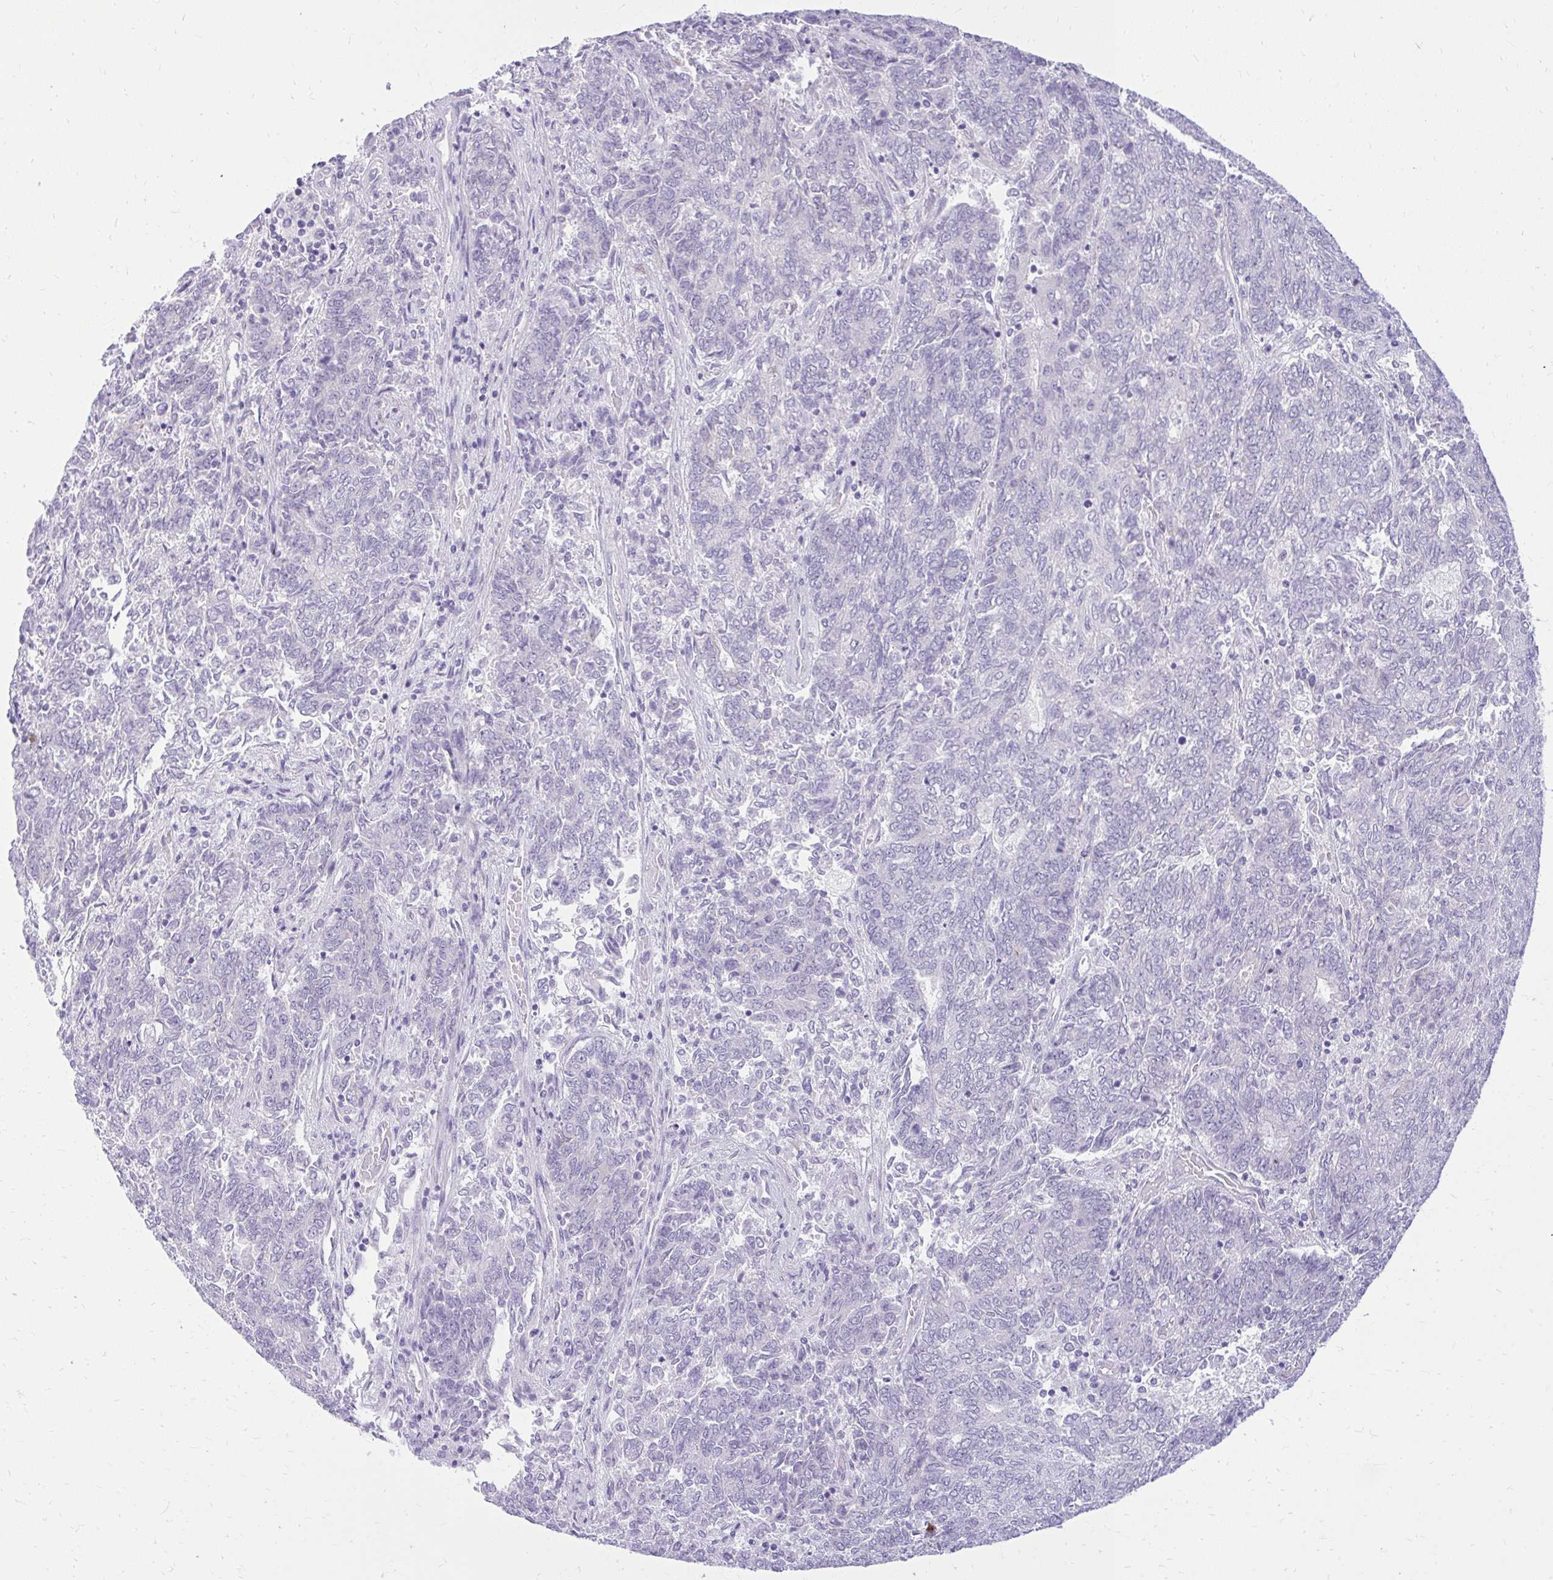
{"staining": {"intensity": "negative", "quantity": "none", "location": "none"}, "tissue": "endometrial cancer", "cell_type": "Tumor cells", "image_type": "cancer", "snomed": [{"axis": "morphology", "description": "Adenocarcinoma, NOS"}, {"axis": "topography", "description": "Endometrium"}], "caption": "Endometrial cancer (adenocarcinoma) stained for a protein using IHC displays no expression tumor cells.", "gene": "PRAP1", "patient": {"sex": "female", "age": 80}}